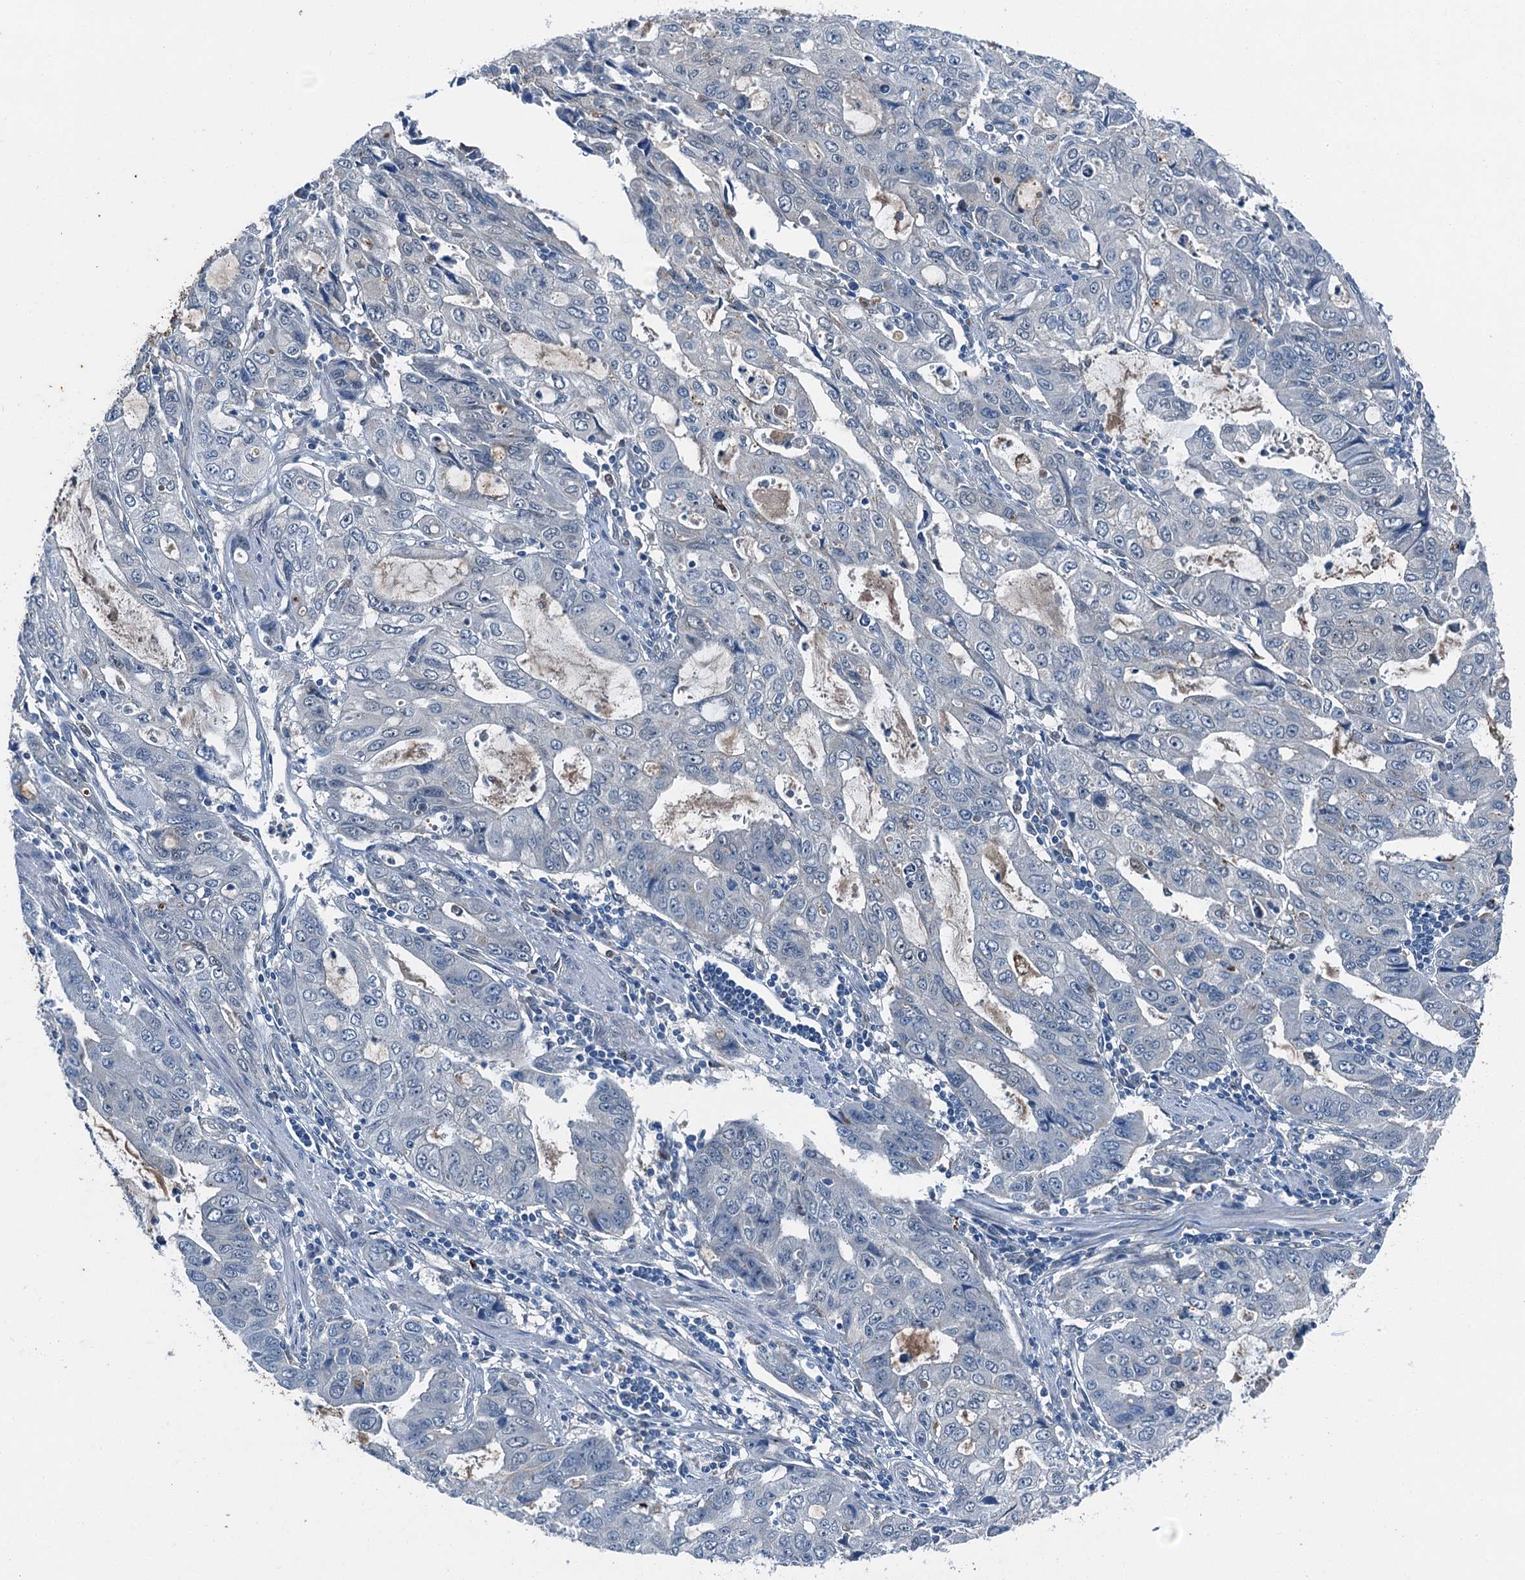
{"staining": {"intensity": "negative", "quantity": "none", "location": "none"}, "tissue": "stomach cancer", "cell_type": "Tumor cells", "image_type": "cancer", "snomed": [{"axis": "morphology", "description": "Adenocarcinoma, NOS"}, {"axis": "topography", "description": "Stomach, upper"}], "caption": "This is an IHC micrograph of stomach cancer. There is no expression in tumor cells.", "gene": "RNH1", "patient": {"sex": "female", "age": 52}}